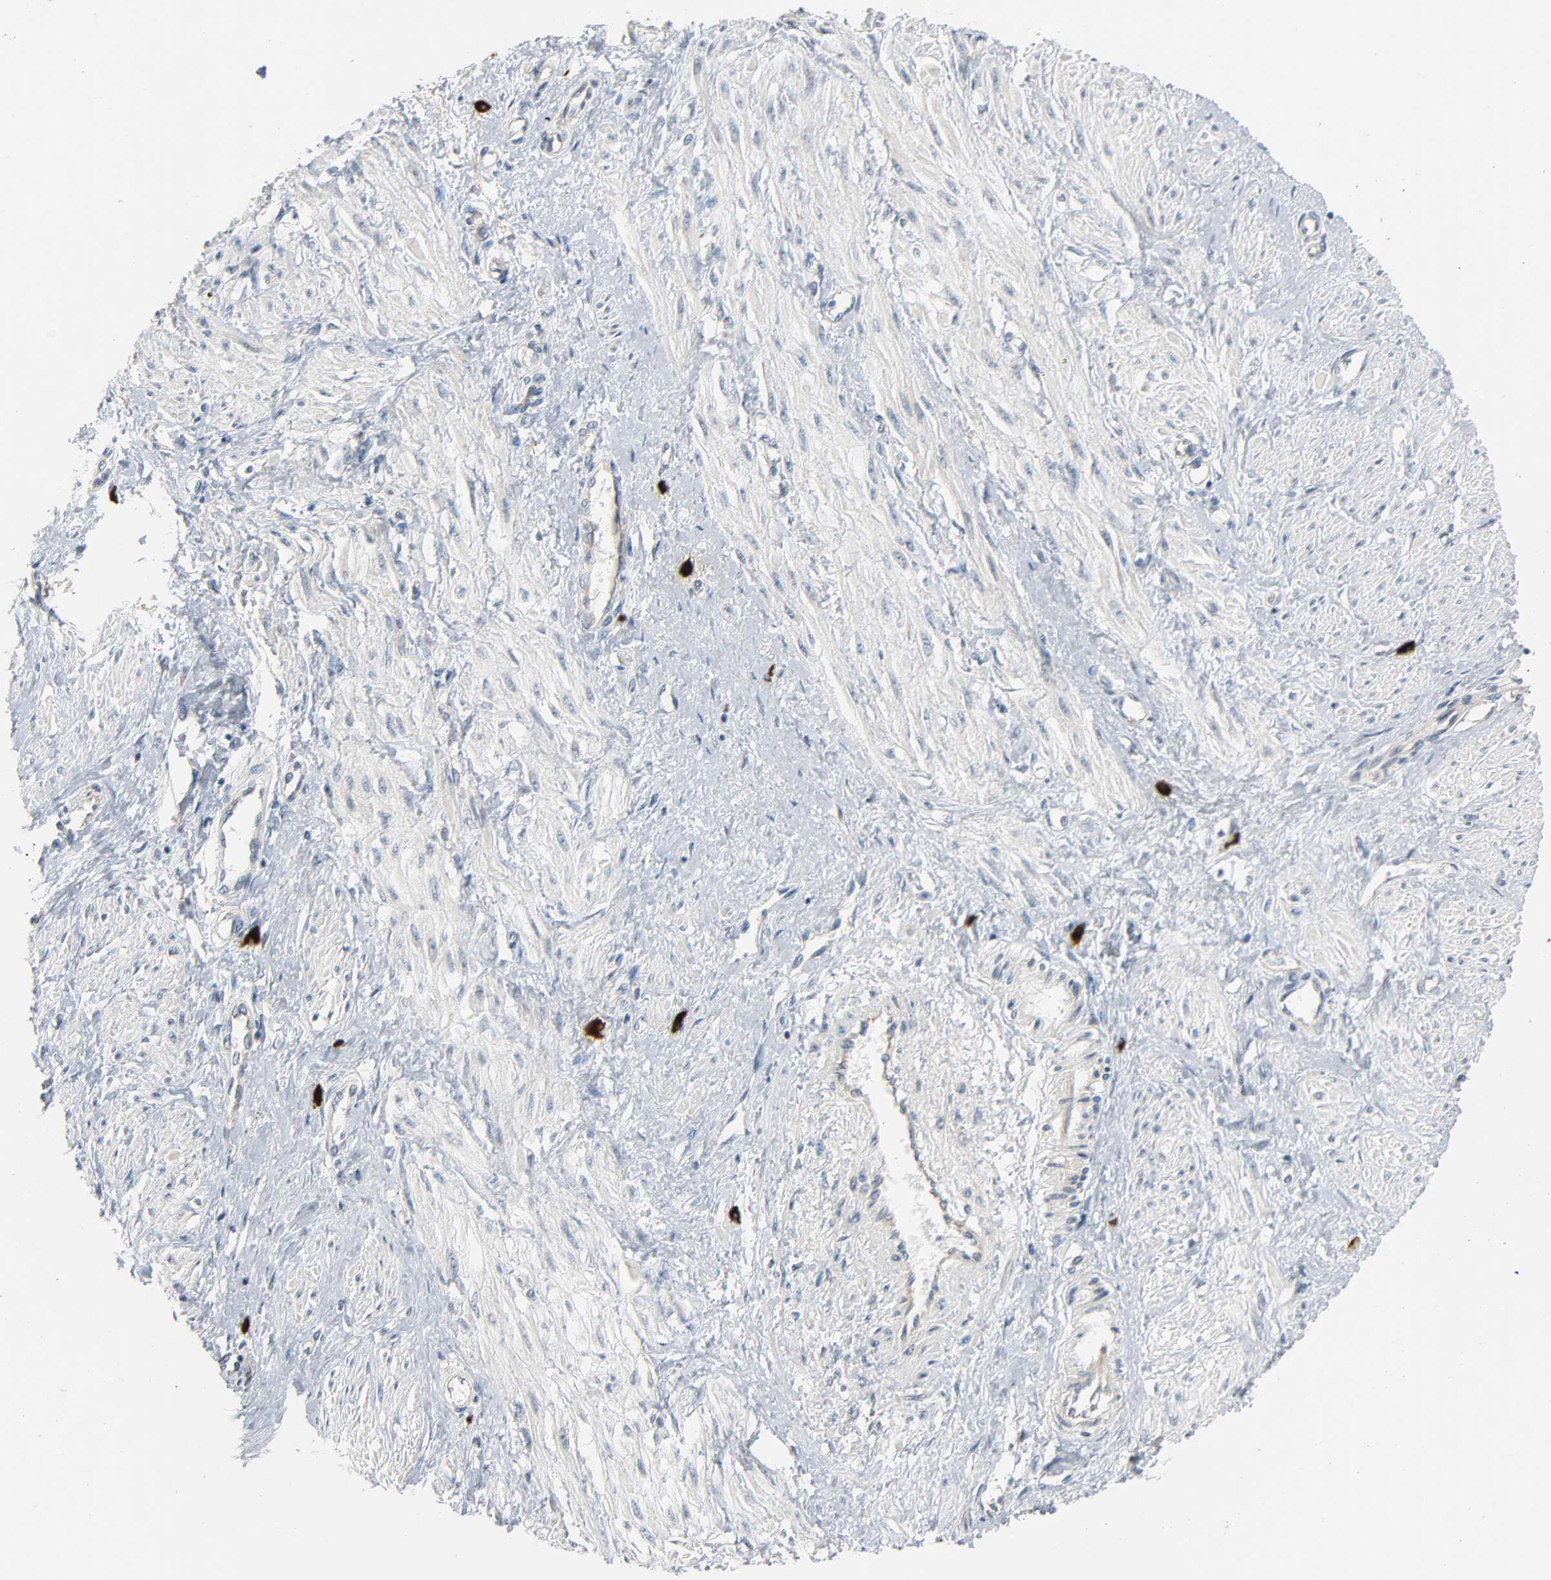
{"staining": {"intensity": "negative", "quantity": "none", "location": "none"}, "tissue": "smooth muscle", "cell_type": "Smooth muscle cells", "image_type": "normal", "snomed": [{"axis": "morphology", "description": "Normal tissue, NOS"}, {"axis": "topography", "description": "Smooth muscle"}, {"axis": "topography", "description": "Uterus"}], "caption": "Protein analysis of normal smooth muscle displays no significant expression in smooth muscle cells.", "gene": "LIMCH1", "patient": {"sex": "female", "age": 39}}